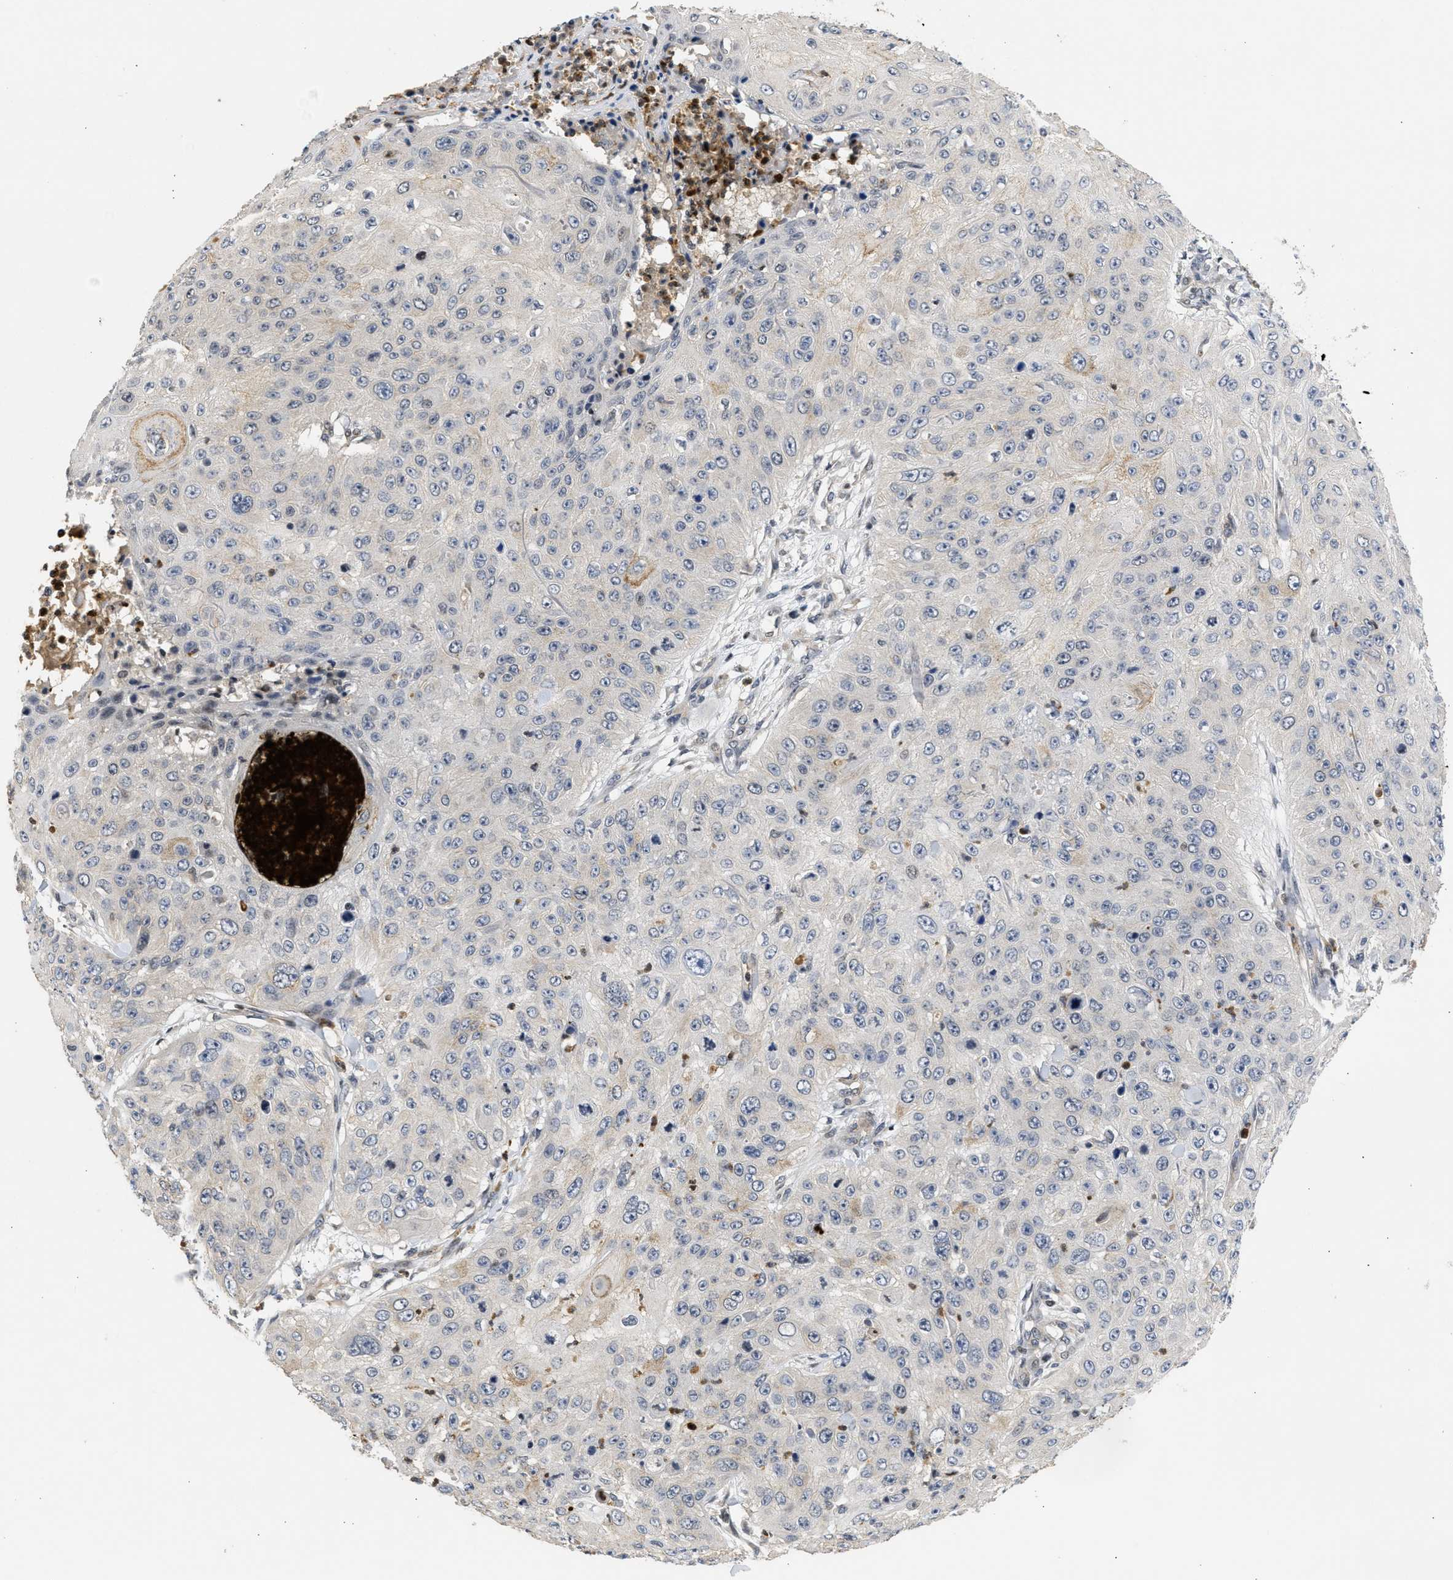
{"staining": {"intensity": "negative", "quantity": "none", "location": "none"}, "tissue": "skin cancer", "cell_type": "Tumor cells", "image_type": "cancer", "snomed": [{"axis": "morphology", "description": "Squamous cell carcinoma, NOS"}, {"axis": "topography", "description": "Skin"}], "caption": "Immunohistochemistry (IHC) of human skin squamous cell carcinoma reveals no positivity in tumor cells.", "gene": "ENSG00000142539", "patient": {"sex": "female", "age": 80}}